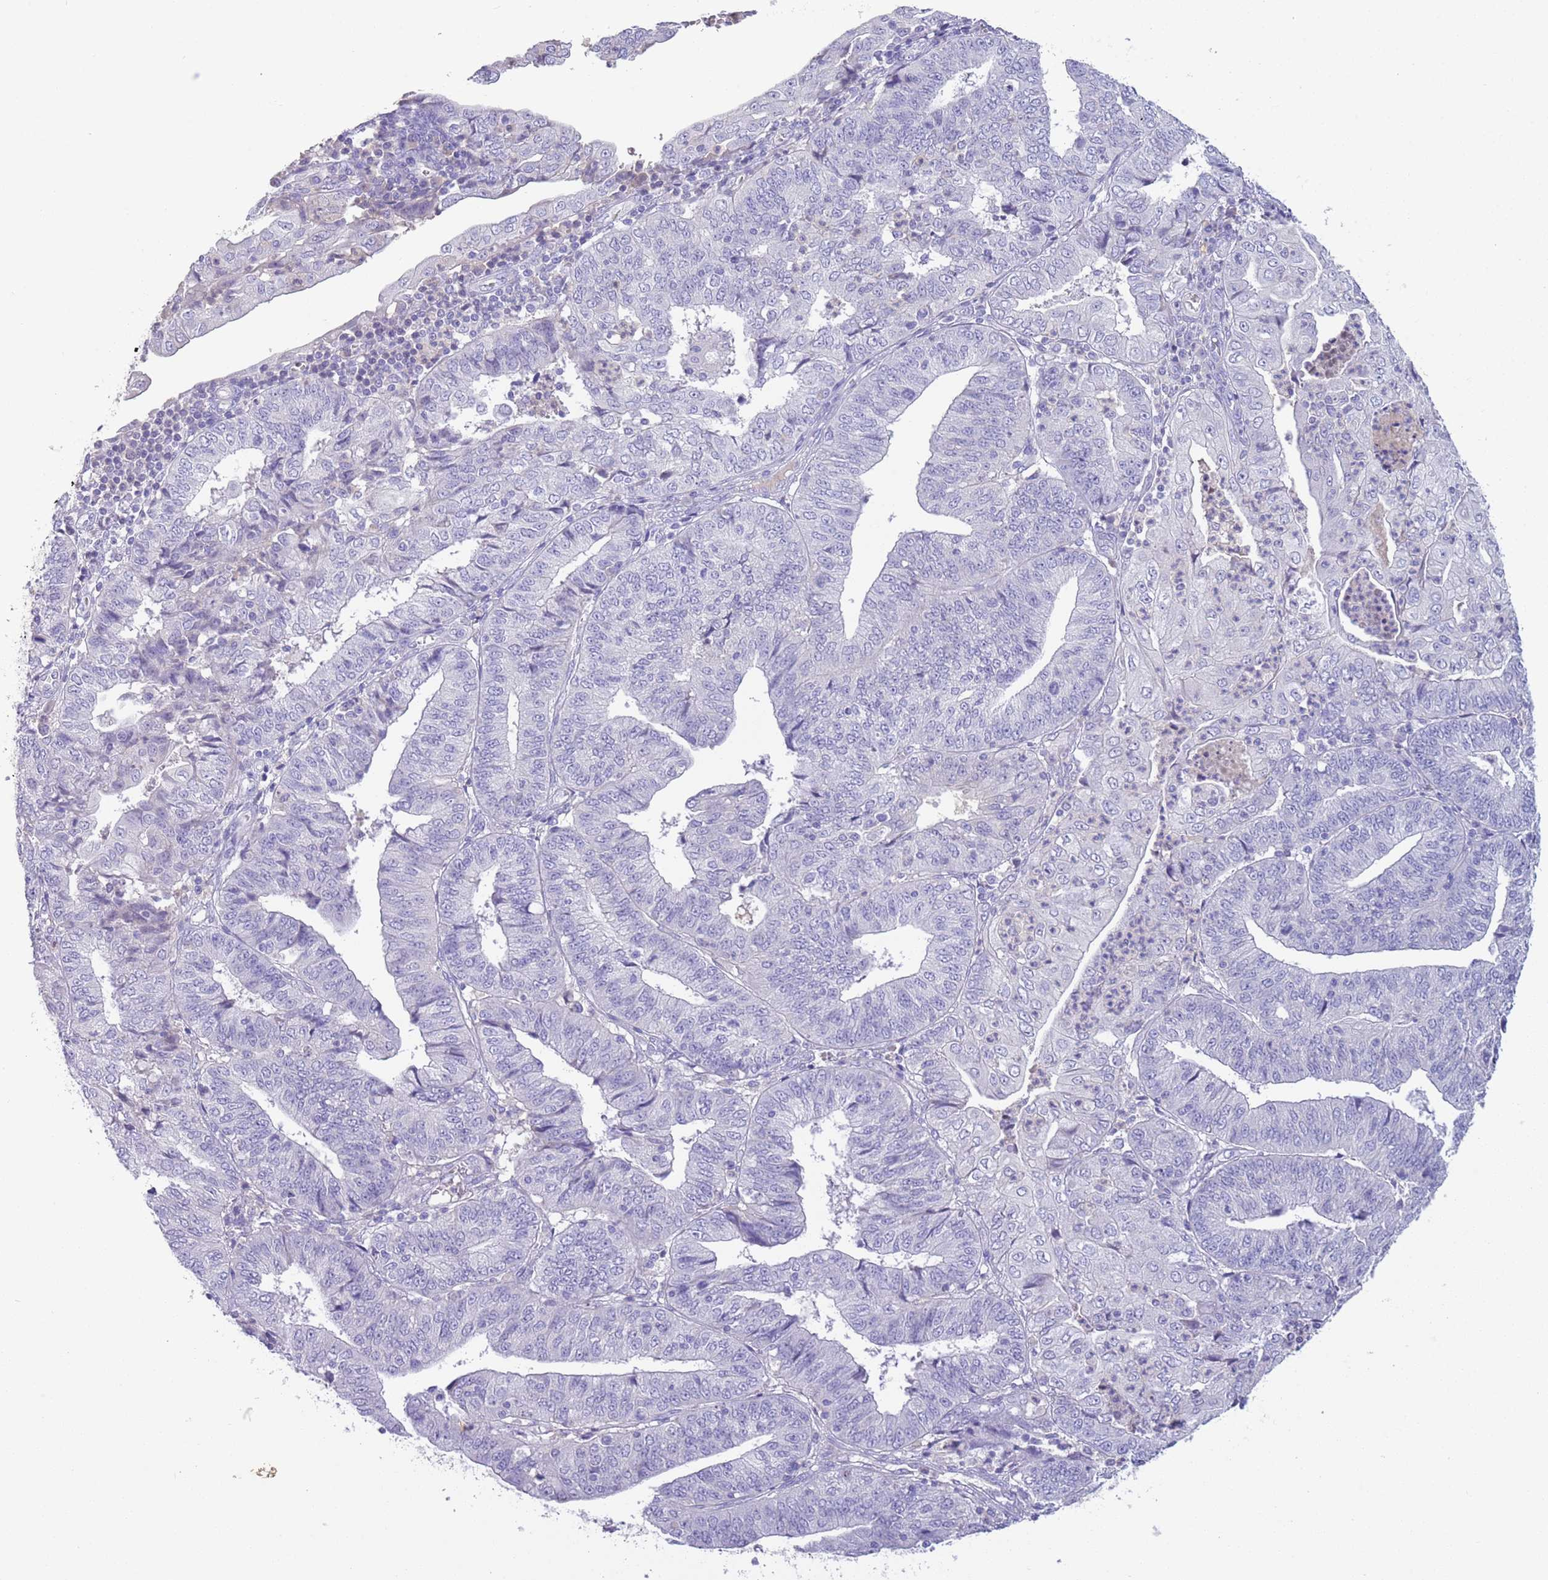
{"staining": {"intensity": "negative", "quantity": "none", "location": "none"}, "tissue": "endometrial cancer", "cell_type": "Tumor cells", "image_type": "cancer", "snomed": [{"axis": "morphology", "description": "Adenocarcinoma, NOS"}, {"axis": "topography", "description": "Endometrium"}], "caption": "Tumor cells are negative for protein expression in human endometrial cancer (adenocarcinoma).", "gene": "IGFL4", "patient": {"sex": "female", "age": 56}}